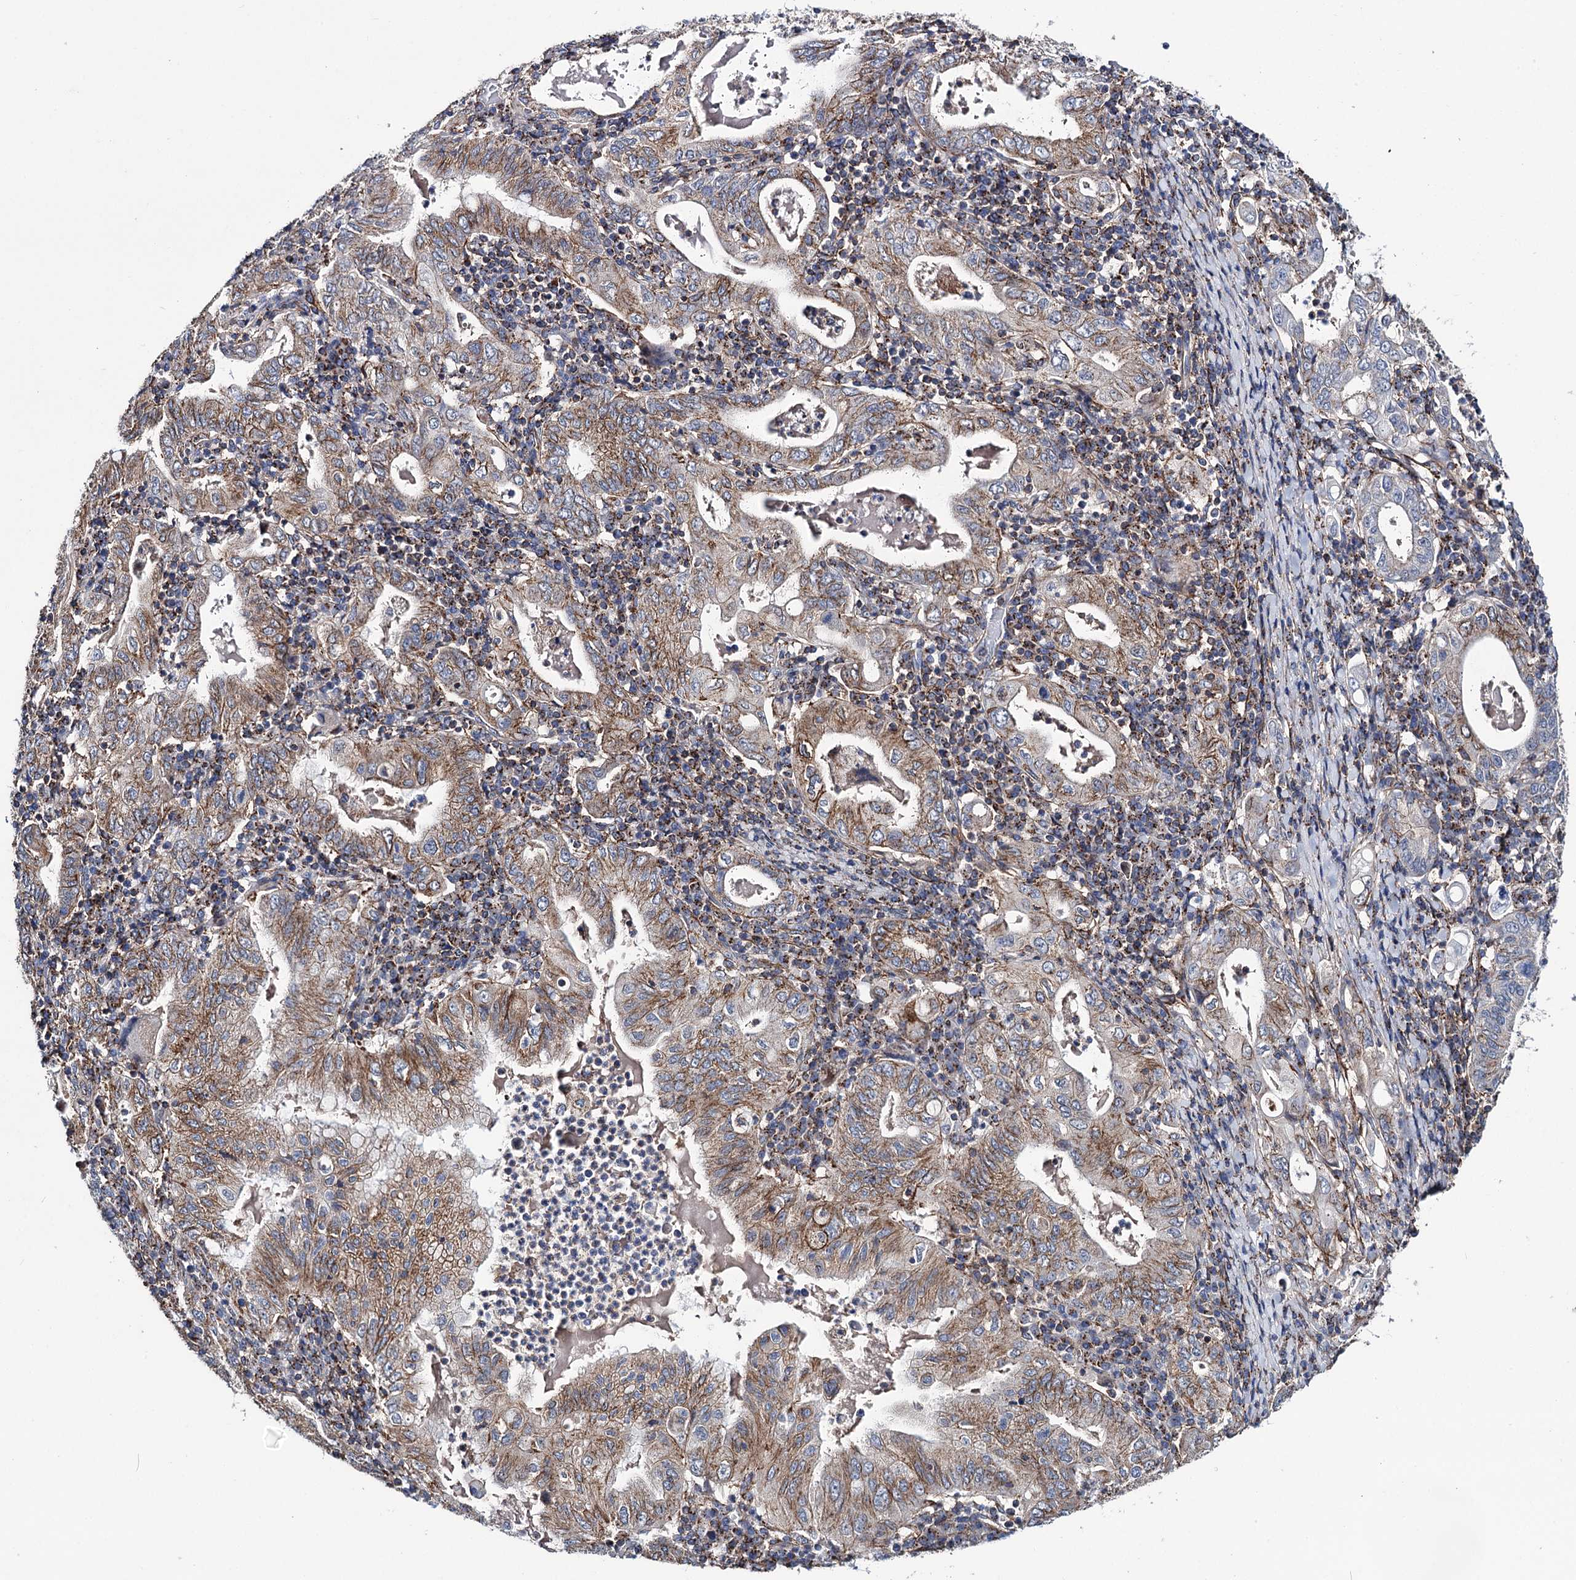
{"staining": {"intensity": "moderate", "quantity": ">75%", "location": "cytoplasmic/membranous"}, "tissue": "stomach cancer", "cell_type": "Tumor cells", "image_type": "cancer", "snomed": [{"axis": "morphology", "description": "Normal tissue, NOS"}, {"axis": "morphology", "description": "Adenocarcinoma, NOS"}, {"axis": "topography", "description": "Esophagus"}, {"axis": "topography", "description": "Stomach, upper"}, {"axis": "topography", "description": "Peripheral nerve tissue"}], "caption": "Protein staining of stomach adenocarcinoma tissue exhibits moderate cytoplasmic/membranous positivity in about >75% of tumor cells.", "gene": "DEF6", "patient": {"sex": "male", "age": 62}}